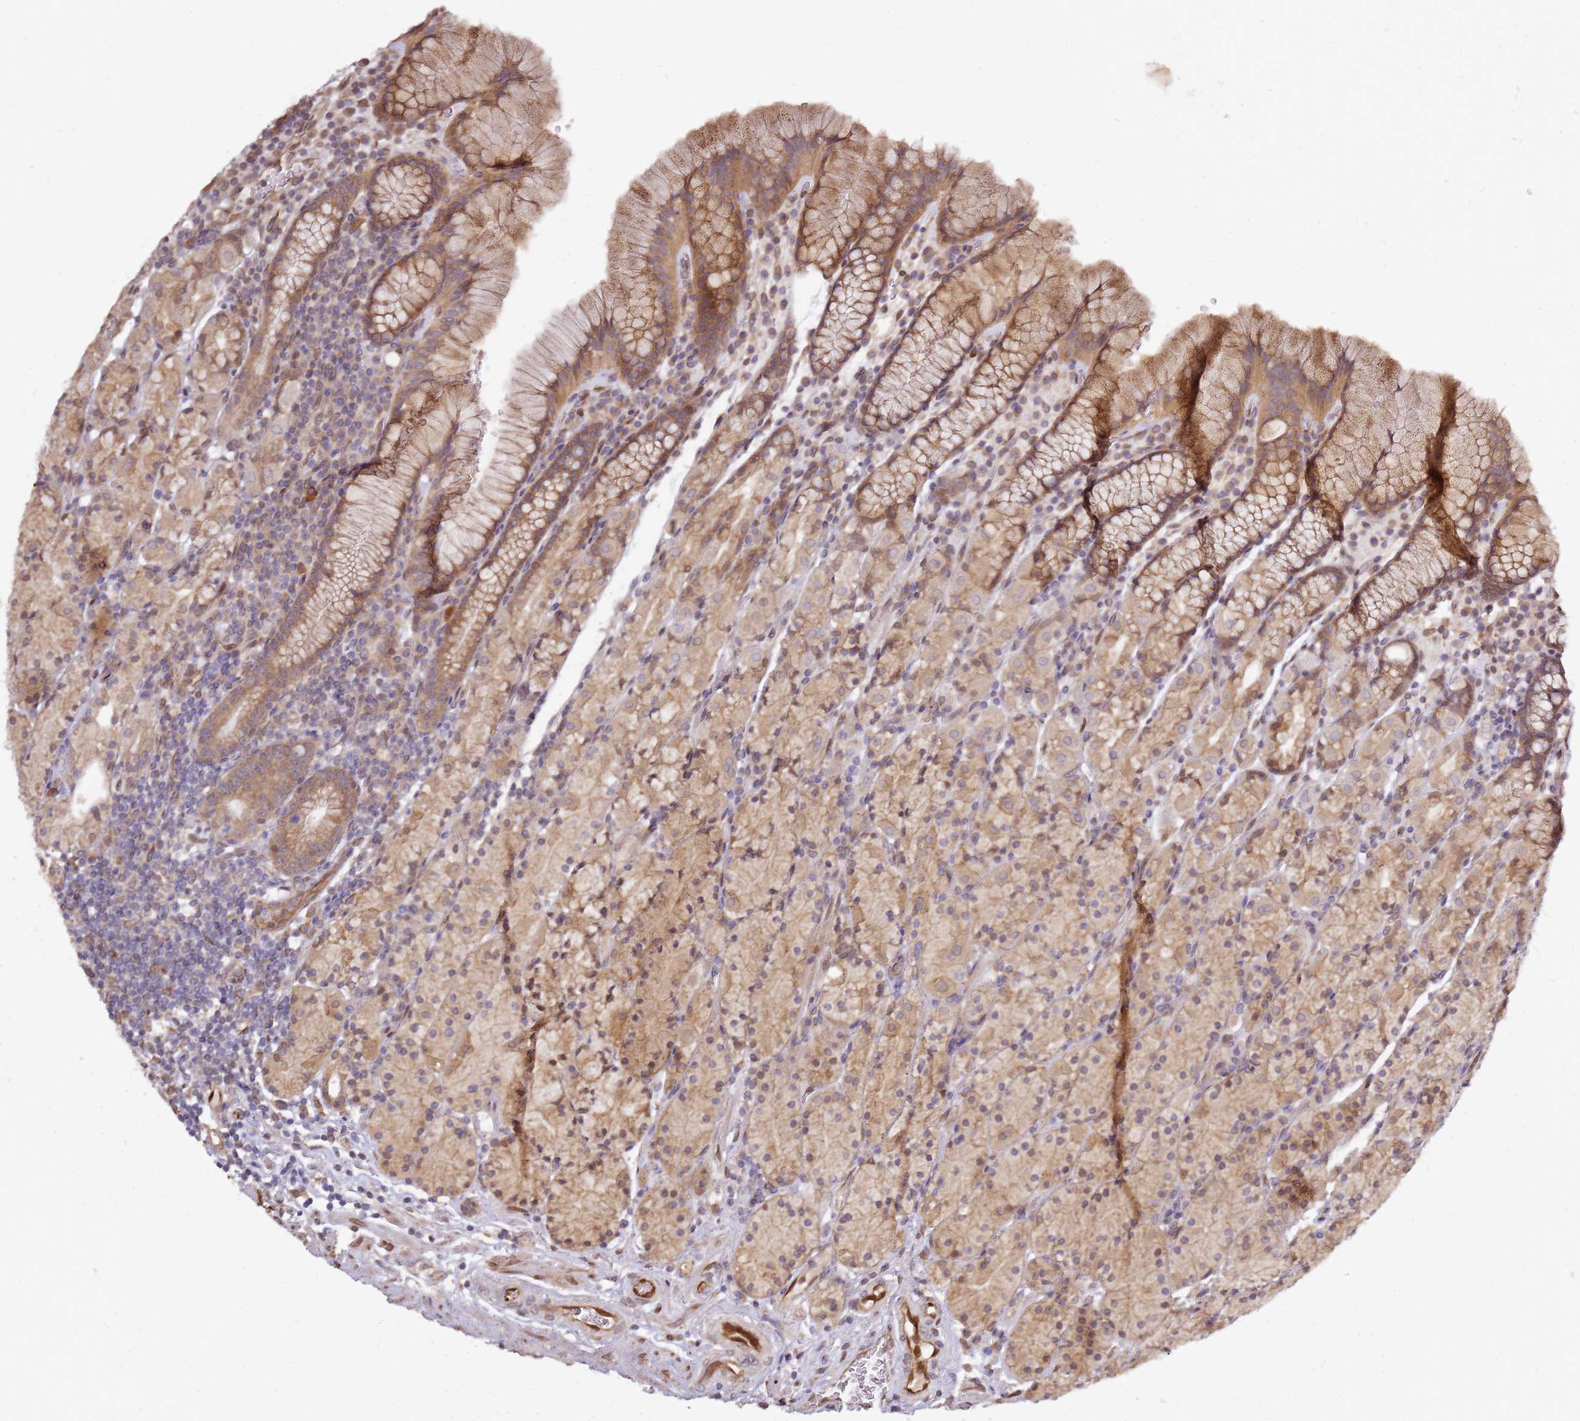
{"staining": {"intensity": "moderate", "quantity": "25%-75%", "location": "cytoplasmic/membranous,nuclear"}, "tissue": "stomach", "cell_type": "Glandular cells", "image_type": "normal", "snomed": [{"axis": "morphology", "description": "Normal tissue, NOS"}, {"axis": "topography", "description": "Stomach, upper"}, {"axis": "topography", "description": "Stomach"}], "caption": "Moderate cytoplasmic/membranous,nuclear protein expression is appreciated in about 25%-75% of glandular cells in stomach.", "gene": "NUDT14", "patient": {"sex": "male", "age": 62}}